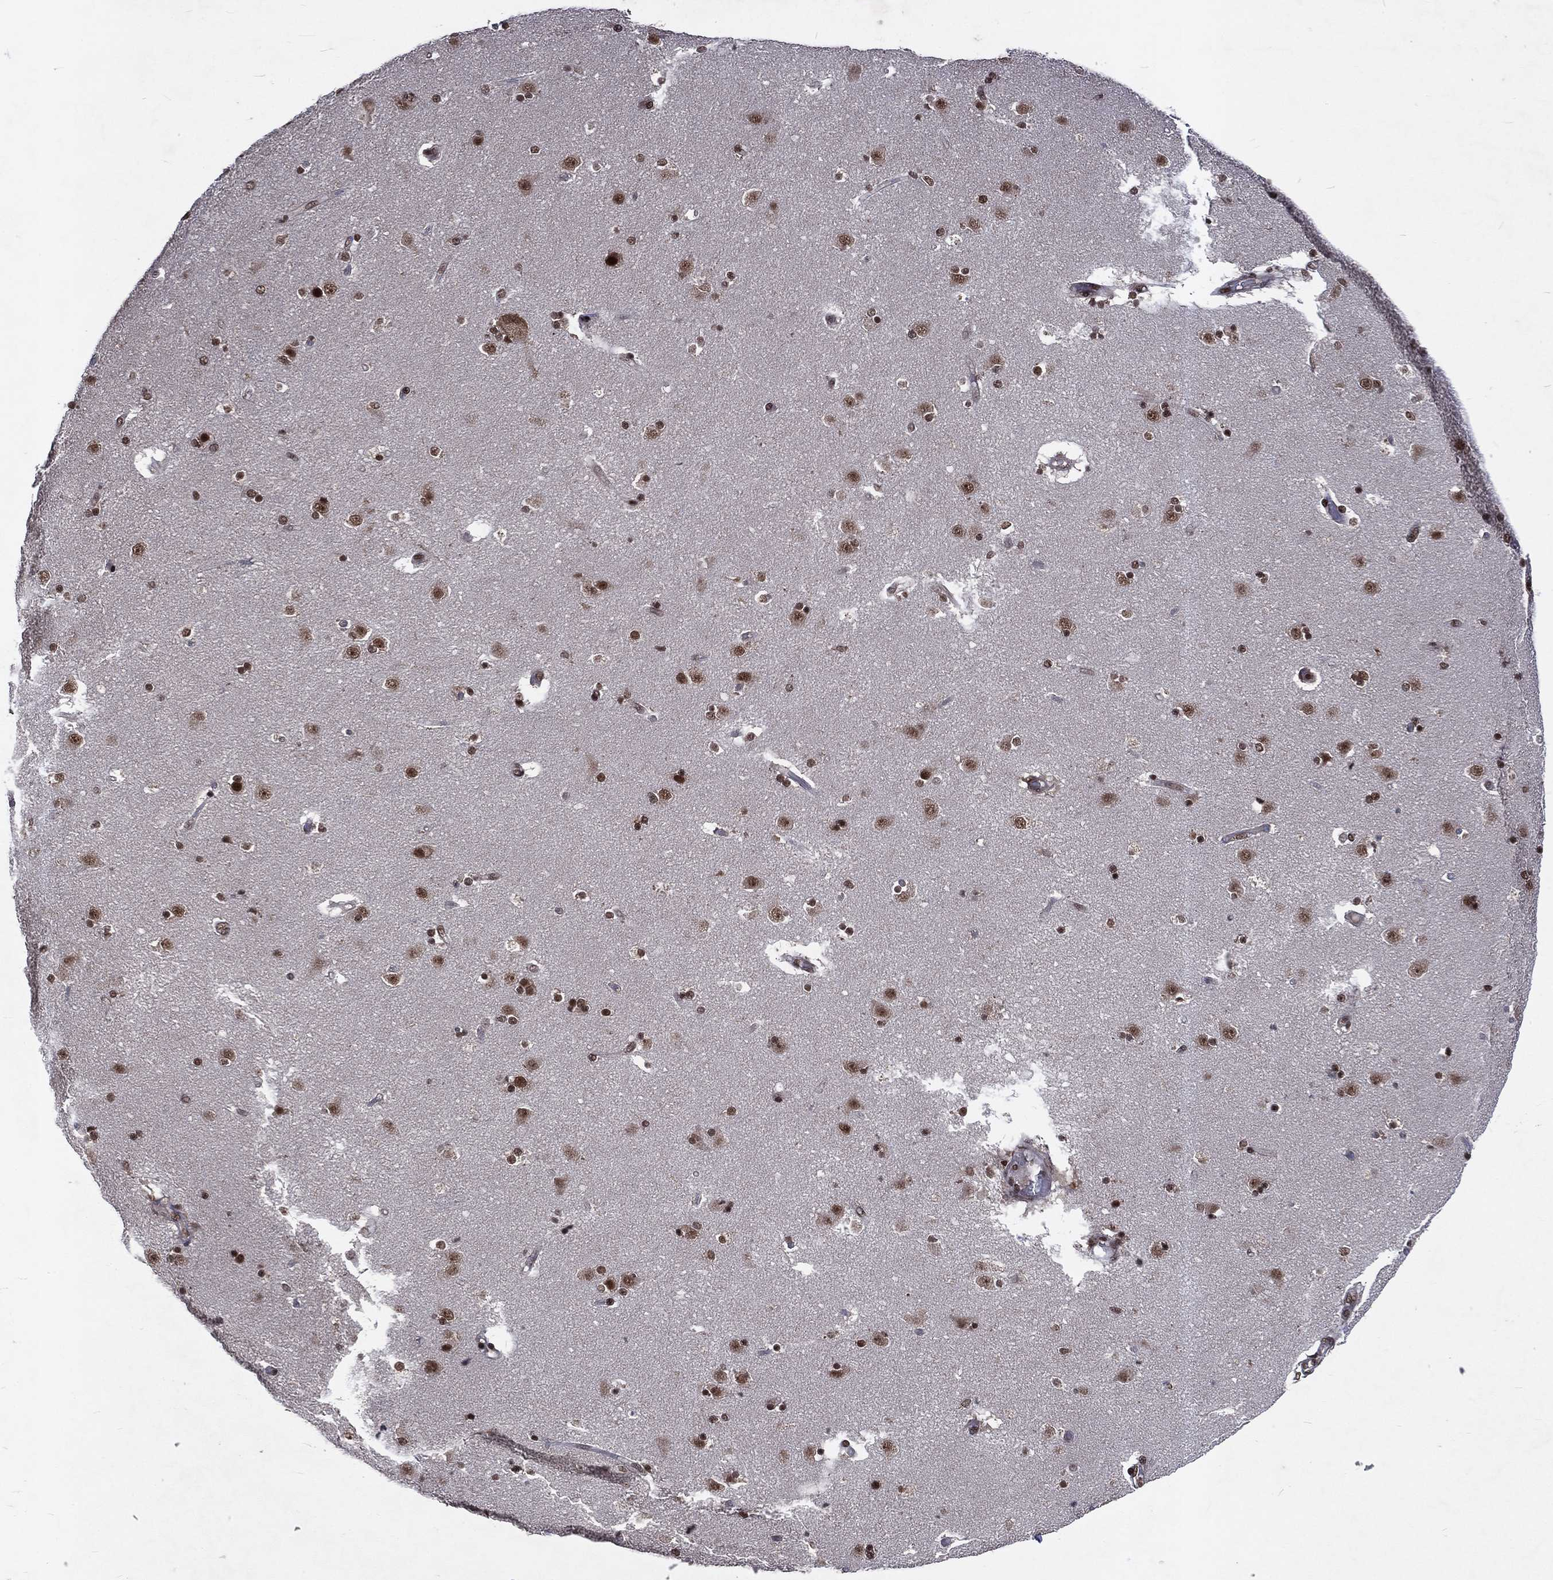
{"staining": {"intensity": "strong", "quantity": "25%-75%", "location": "nuclear"}, "tissue": "caudate", "cell_type": "Glial cells", "image_type": "normal", "snomed": [{"axis": "morphology", "description": "Normal tissue, NOS"}, {"axis": "topography", "description": "Lateral ventricle wall"}], "caption": "IHC (DAB (3,3'-diaminobenzidine)) staining of unremarkable human caudate demonstrates strong nuclear protein positivity in approximately 25%-75% of glial cells.", "gene": "DMAP1", "patient": {"sex": "male", "age": 51}}